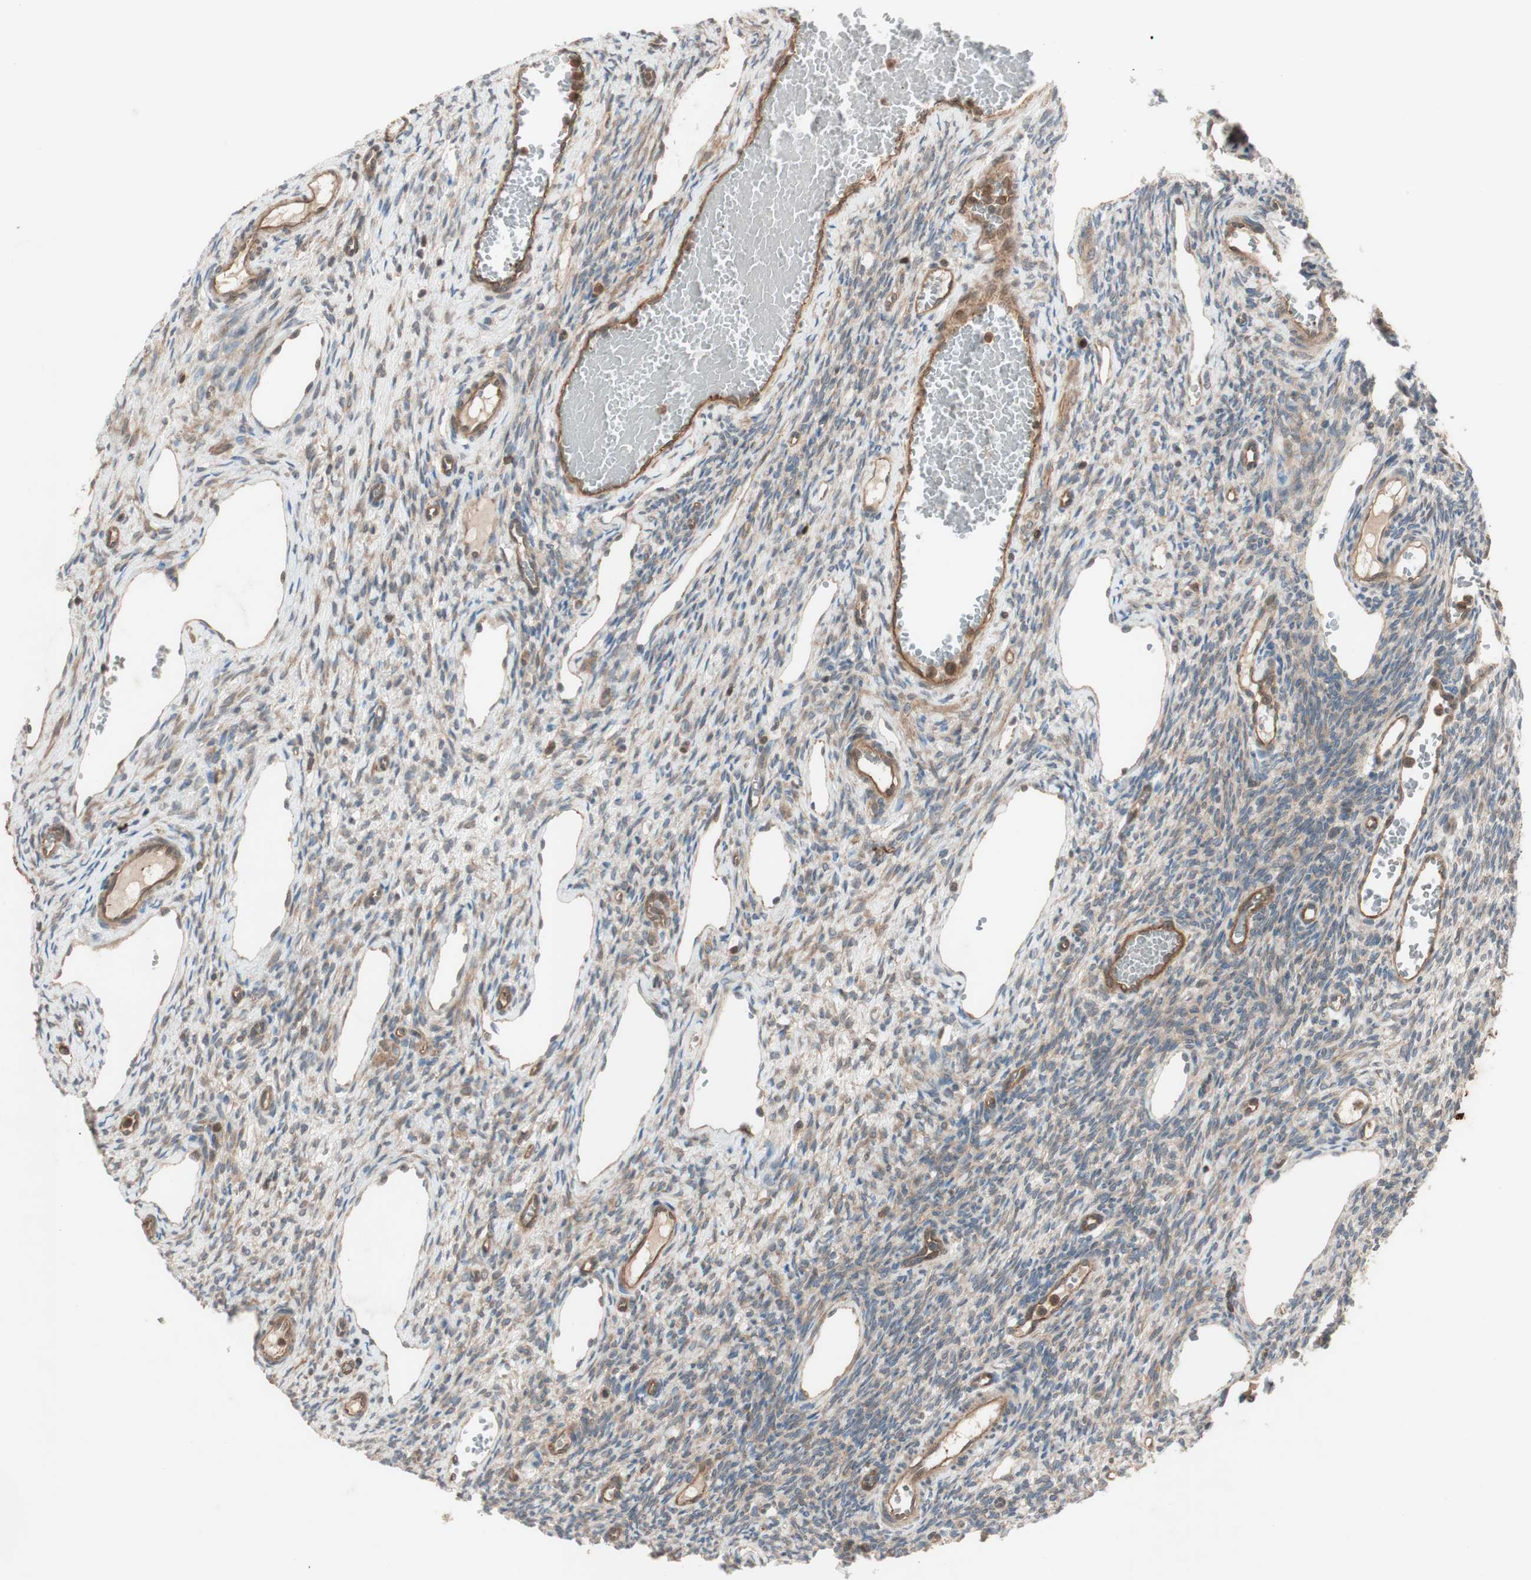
{"staining": {"intensity": "weak", "quantity": "25%-75%", "location": "cytoplasmic/membranous"}, "tissue": "ovary", "cell_type": "Ovarian stroma cells", "image_type": "normal", "snomed": [{"axis": "morphology", "description": "Normal tissue, NOS"}, {"axis": "topography", "description": "Ovary"}], "caption": "An image of human ovary stained for a protein displays weak cytoplasmic/membranous brown staining in ovarian stroma cells.", "gene": "EPHA8", "patient": {"sex": "female", "age": 33}}